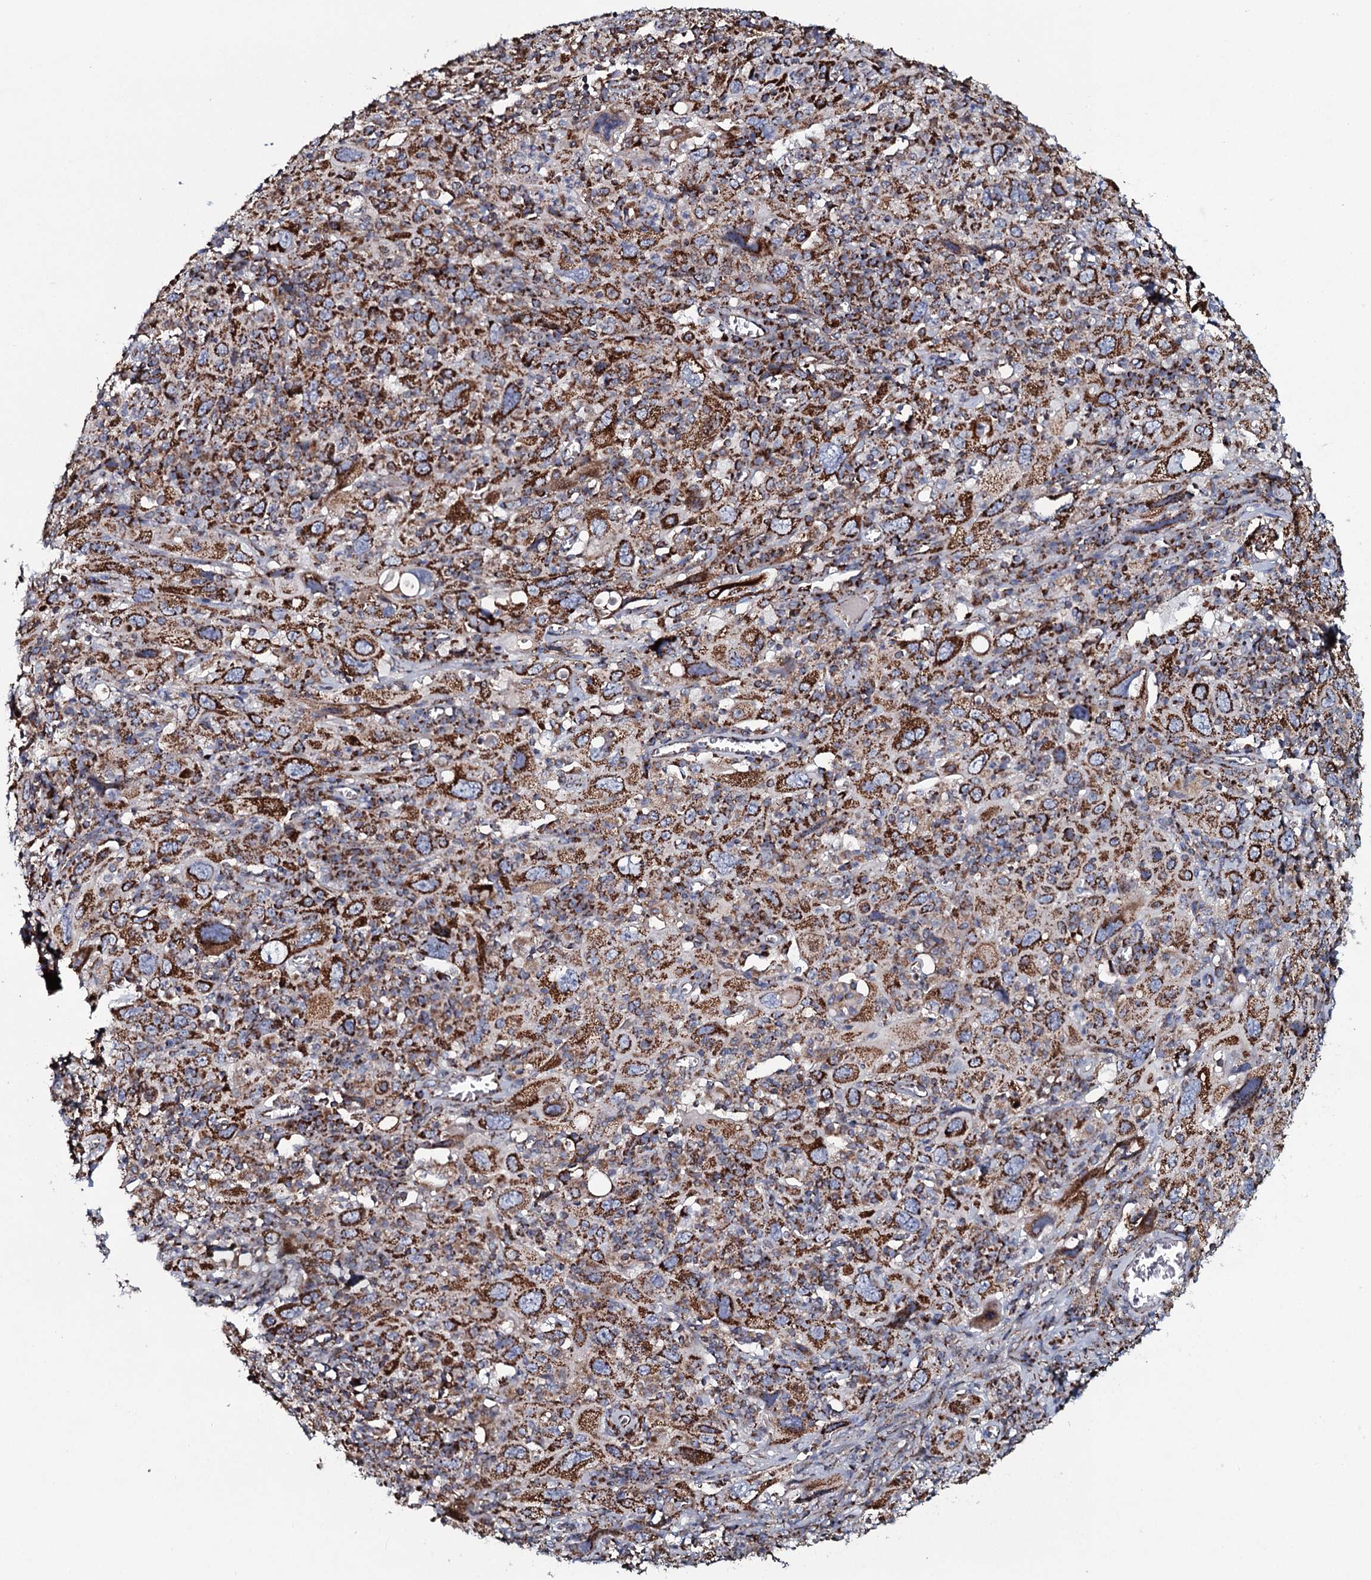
{"staining": {"intensity": "strong", "quantity": ">75%", "location": "cytoplasmic/membranous"}, "tissue": "cervical cancer", "cell_type": "Tumor cells", "image_type": "cancer", "snomed": [{"axis": "morphology", "description": "Squamous cell carcinoma, NOS"}, {"axis": "topography", "description": "Cervix"}], "caption": "Immunohistochemistry of human cervical cancer (squamous cell carcinoma) shows high levels of strong cytoplasmic/membranous expression in approximately >75% of tumor cells.", "gene": "EVC2", "patient": {"sex": "female", "age": 46}}